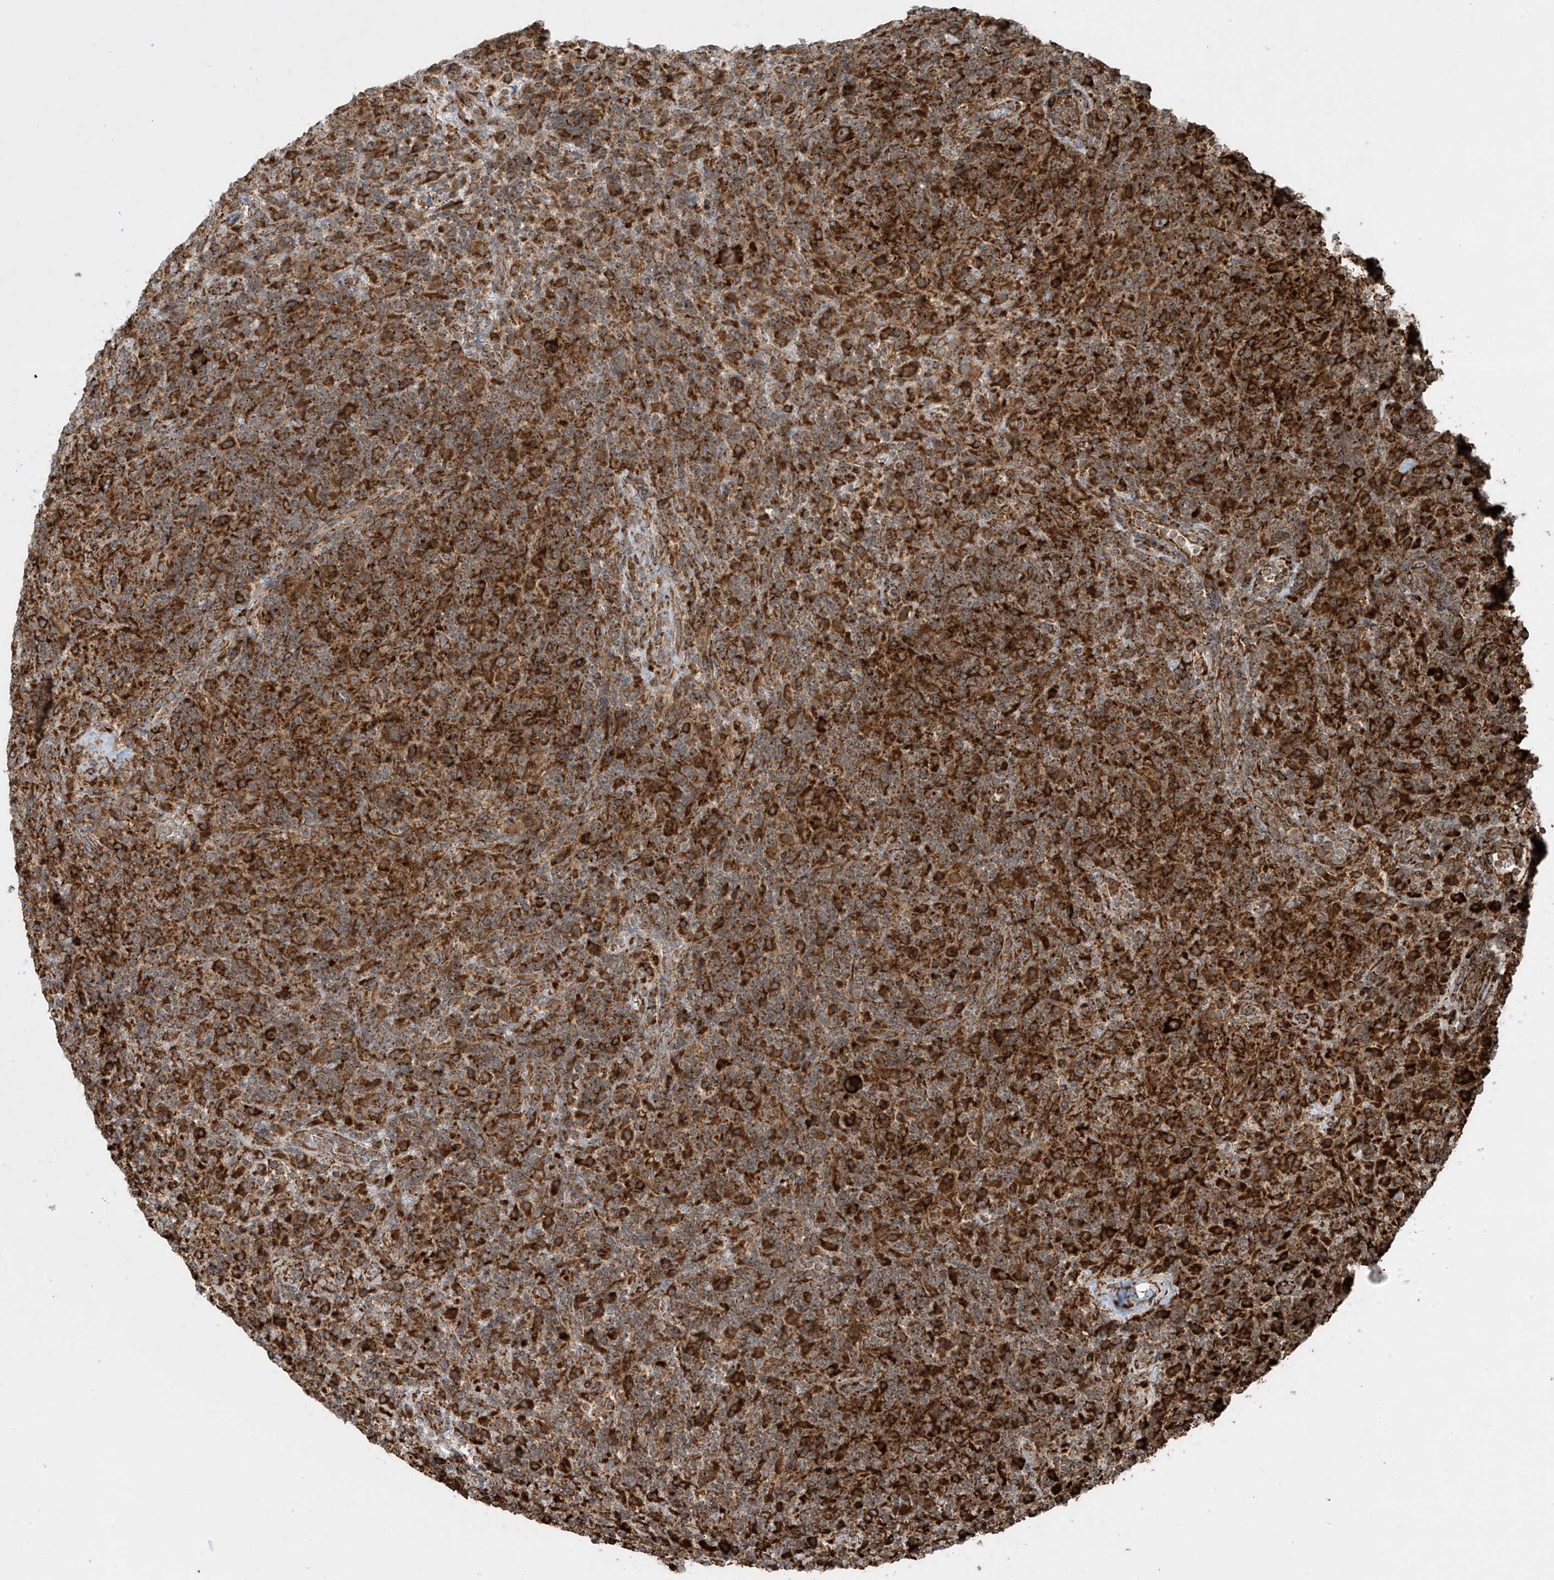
{"staining": {"intensity": "strong", "quantity": ">75%", "location": "cytoplasmic/membranous"}, "tissue": "lymphoma", "cell_type": "Tumor cells", "image_type": "cancer", "snomed": [{"axis": "morphology", "description": "Hodgkin's disease, NOS"}, {"axis": "topography", "description": "Lymph node"}], "caption": "This photomicrograph reveals immunohistochemistry (IHC) staining of human Hodgkin's disease, with high strong cytoplasmic/membranous expression in about >75% of tumor cells.", "gene": "MX1", "patient": {"sex": "male", "age": 70}}